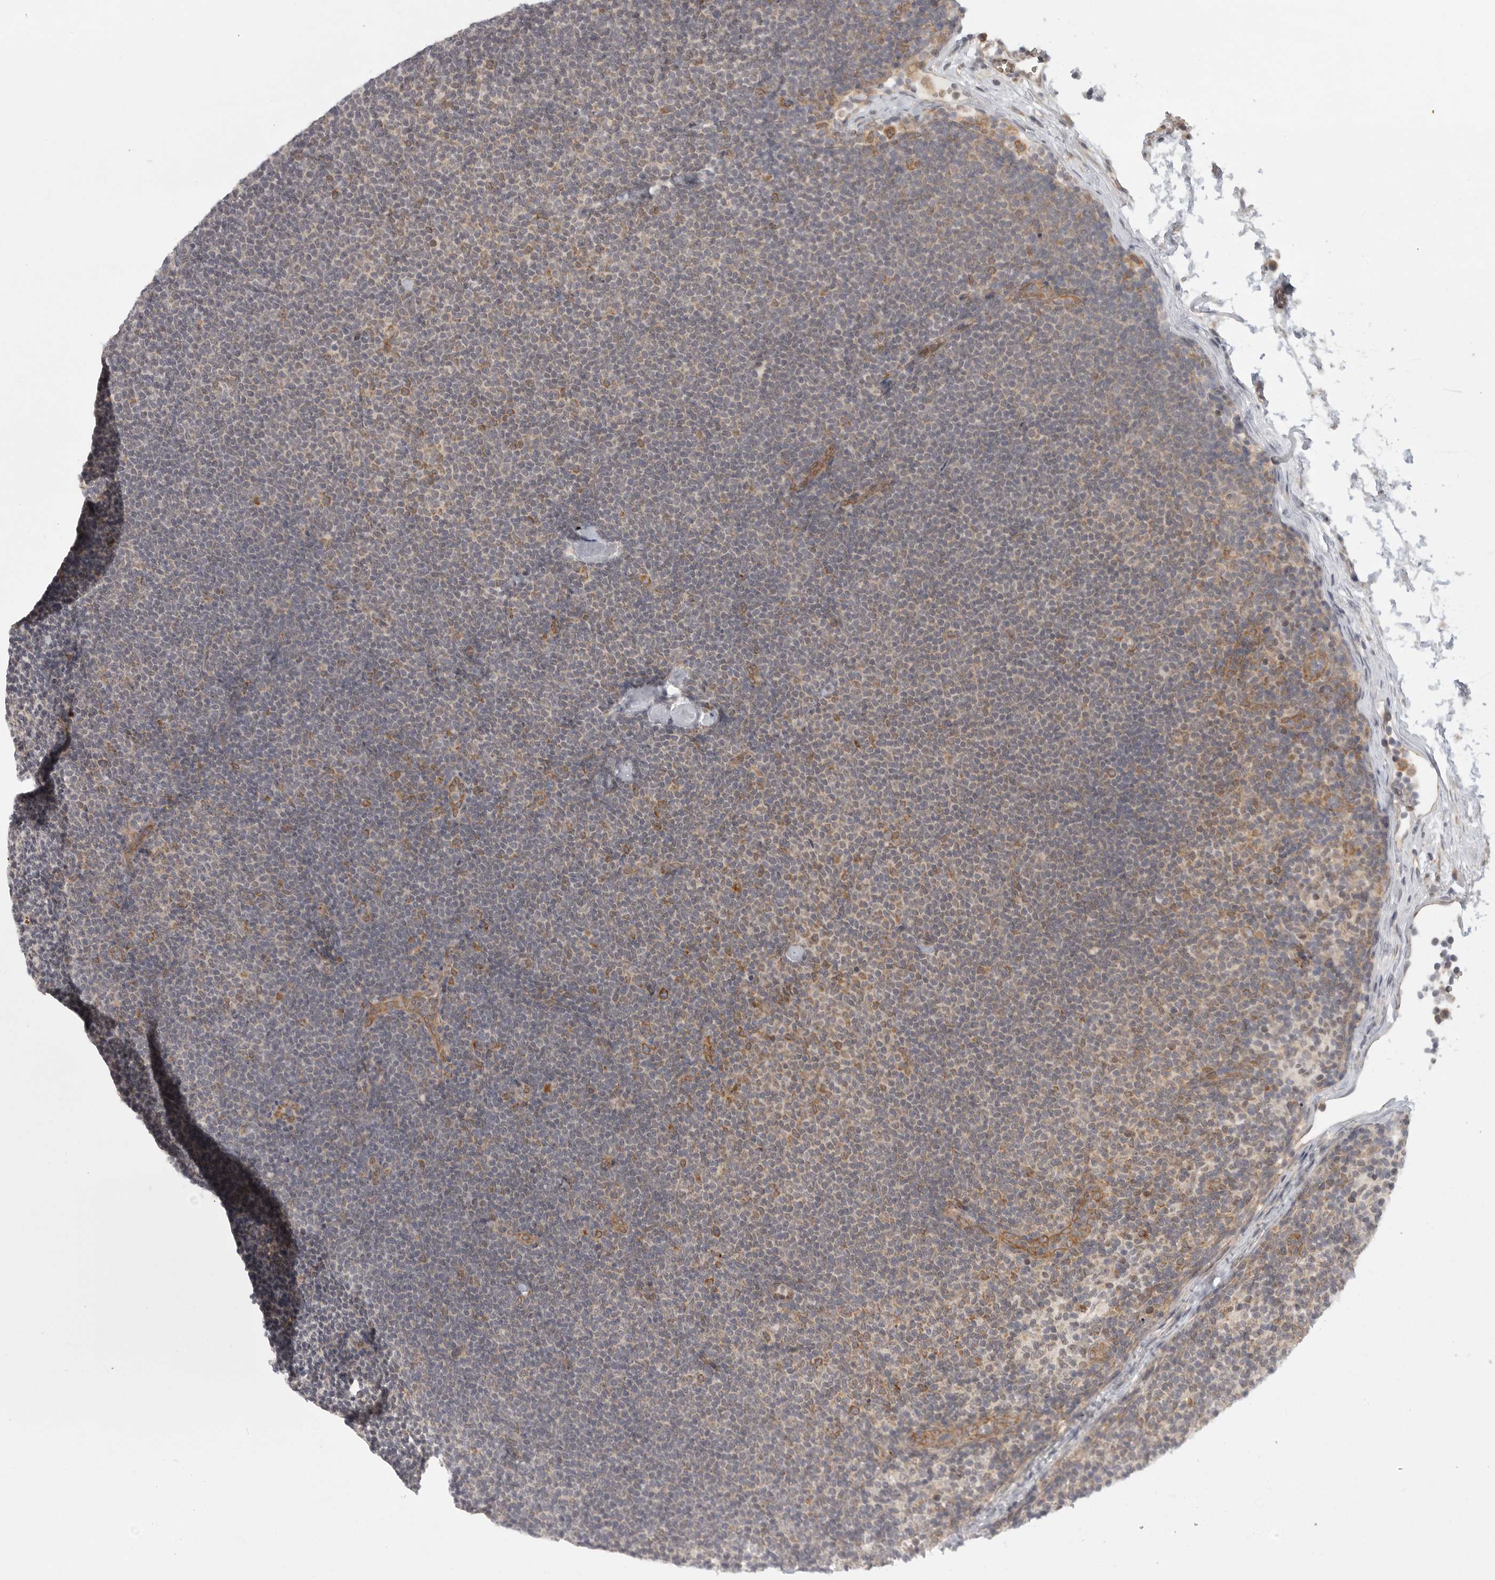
{"staining": {"intensity": "moderate", "quantity": "<25%", "location": "cytoplasmic/membranous"}, "tissue": "lymphoma", "cell_type": "Tumor cells", "image_type": "cancer", "snomed": [{"axis": "morphology", "description": "Malignant lymphoma, non-Hodgkin's type, Low grade"}, {"axis": "topography", "description": "Lymph node"}], "caption": "Protein staining displays moderate cytoplasmic/membranous staining in approximately <25% of tumor cells in low-grade malignant lymphoma, non-Hodgkin's type.", "gene": "CERS2", "patient": {"sex": "female", "age": 53}}